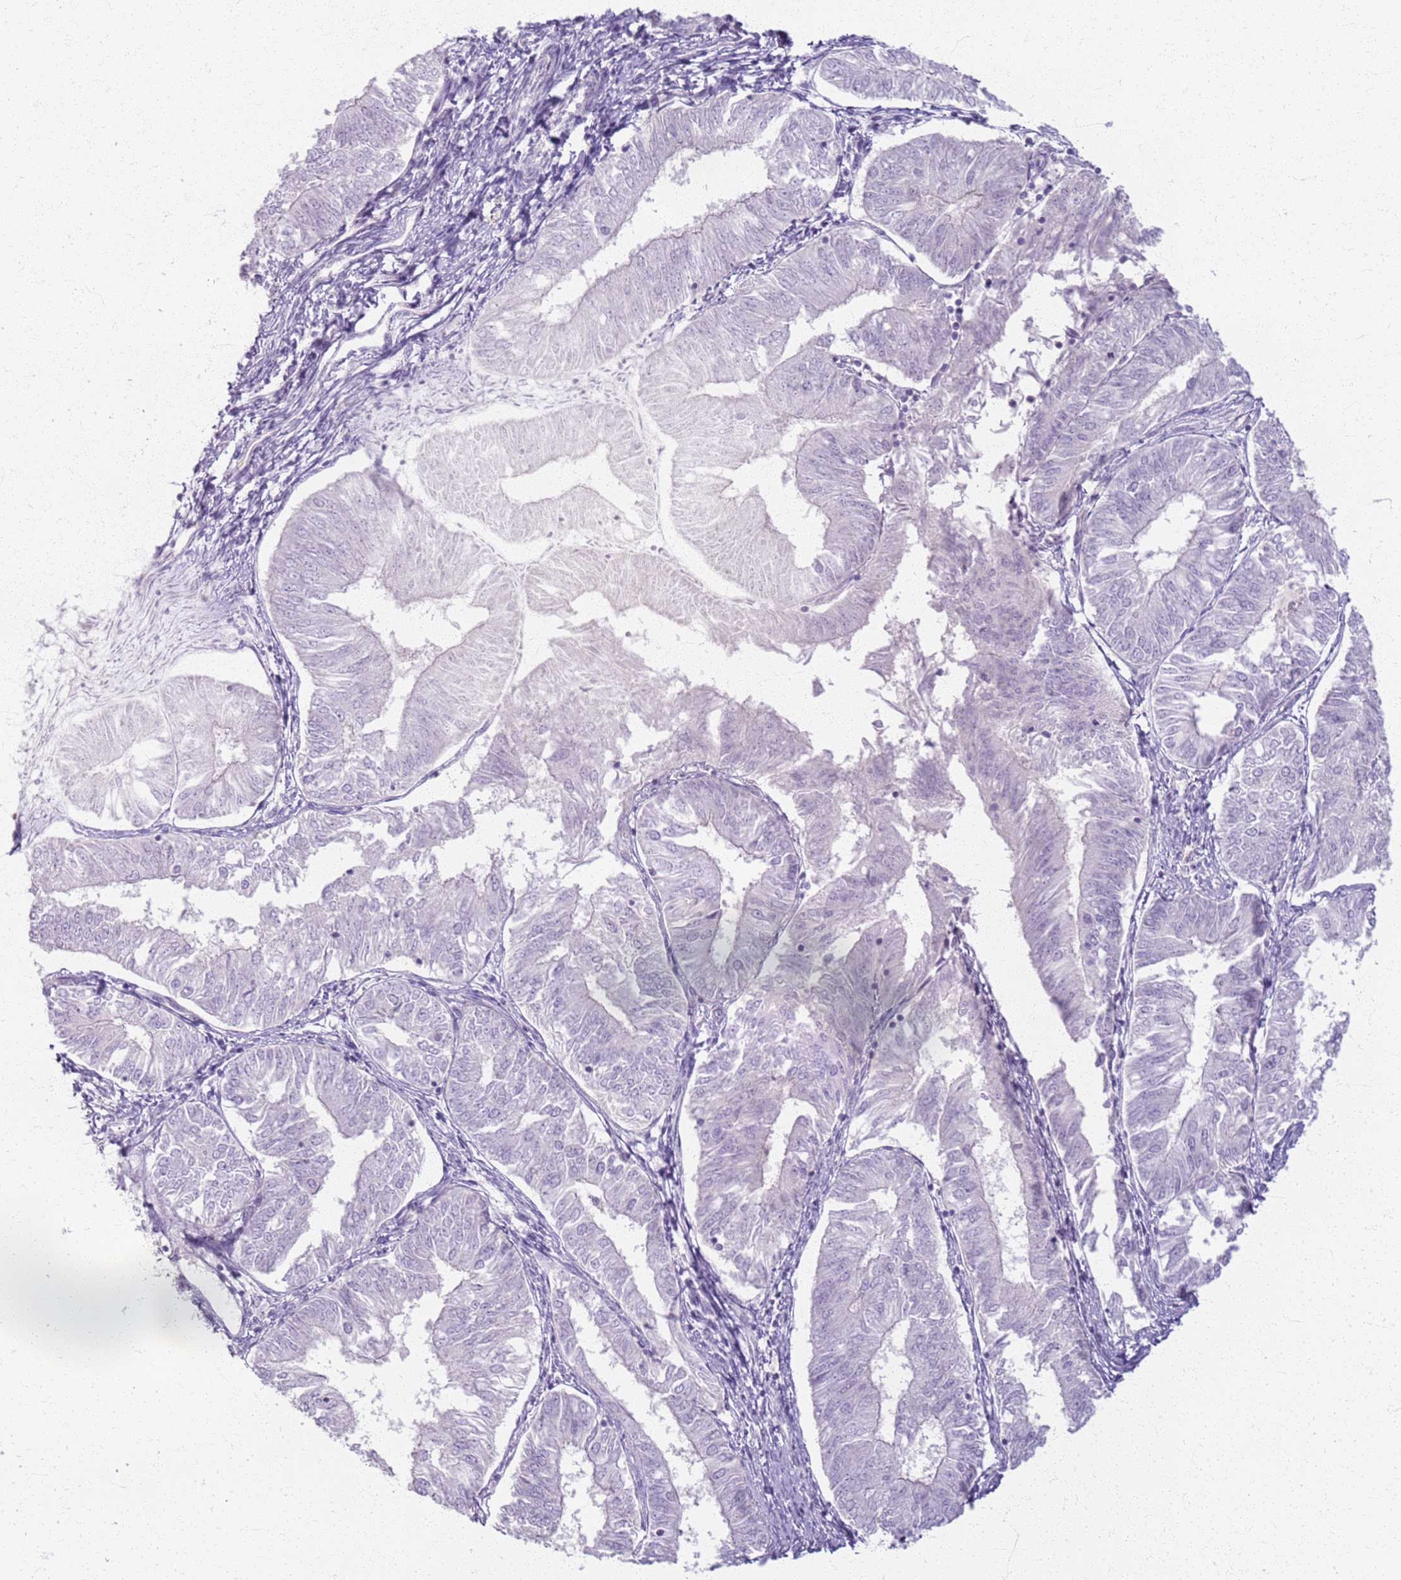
{"staining": {"intensity": "negative", "quantity": "none", "location": "none"}, "tissue": "endometrial cancer", "cell_type": "Tumor cells", "image_type": "cancer", "snomed": [{"axis": "morphology", "description": "Adenocarcinoma, NOS"}, {"axis": "topography", "description": "Endometrium"}], "caption": "A high-resolution histopathology image shows immunohistochemistry (IHC) staining of endometrial cancer, which shows no significant staining in tumor cells.", "gene": "CSRP3", "patient": {"sex": "female", "age": 58}}